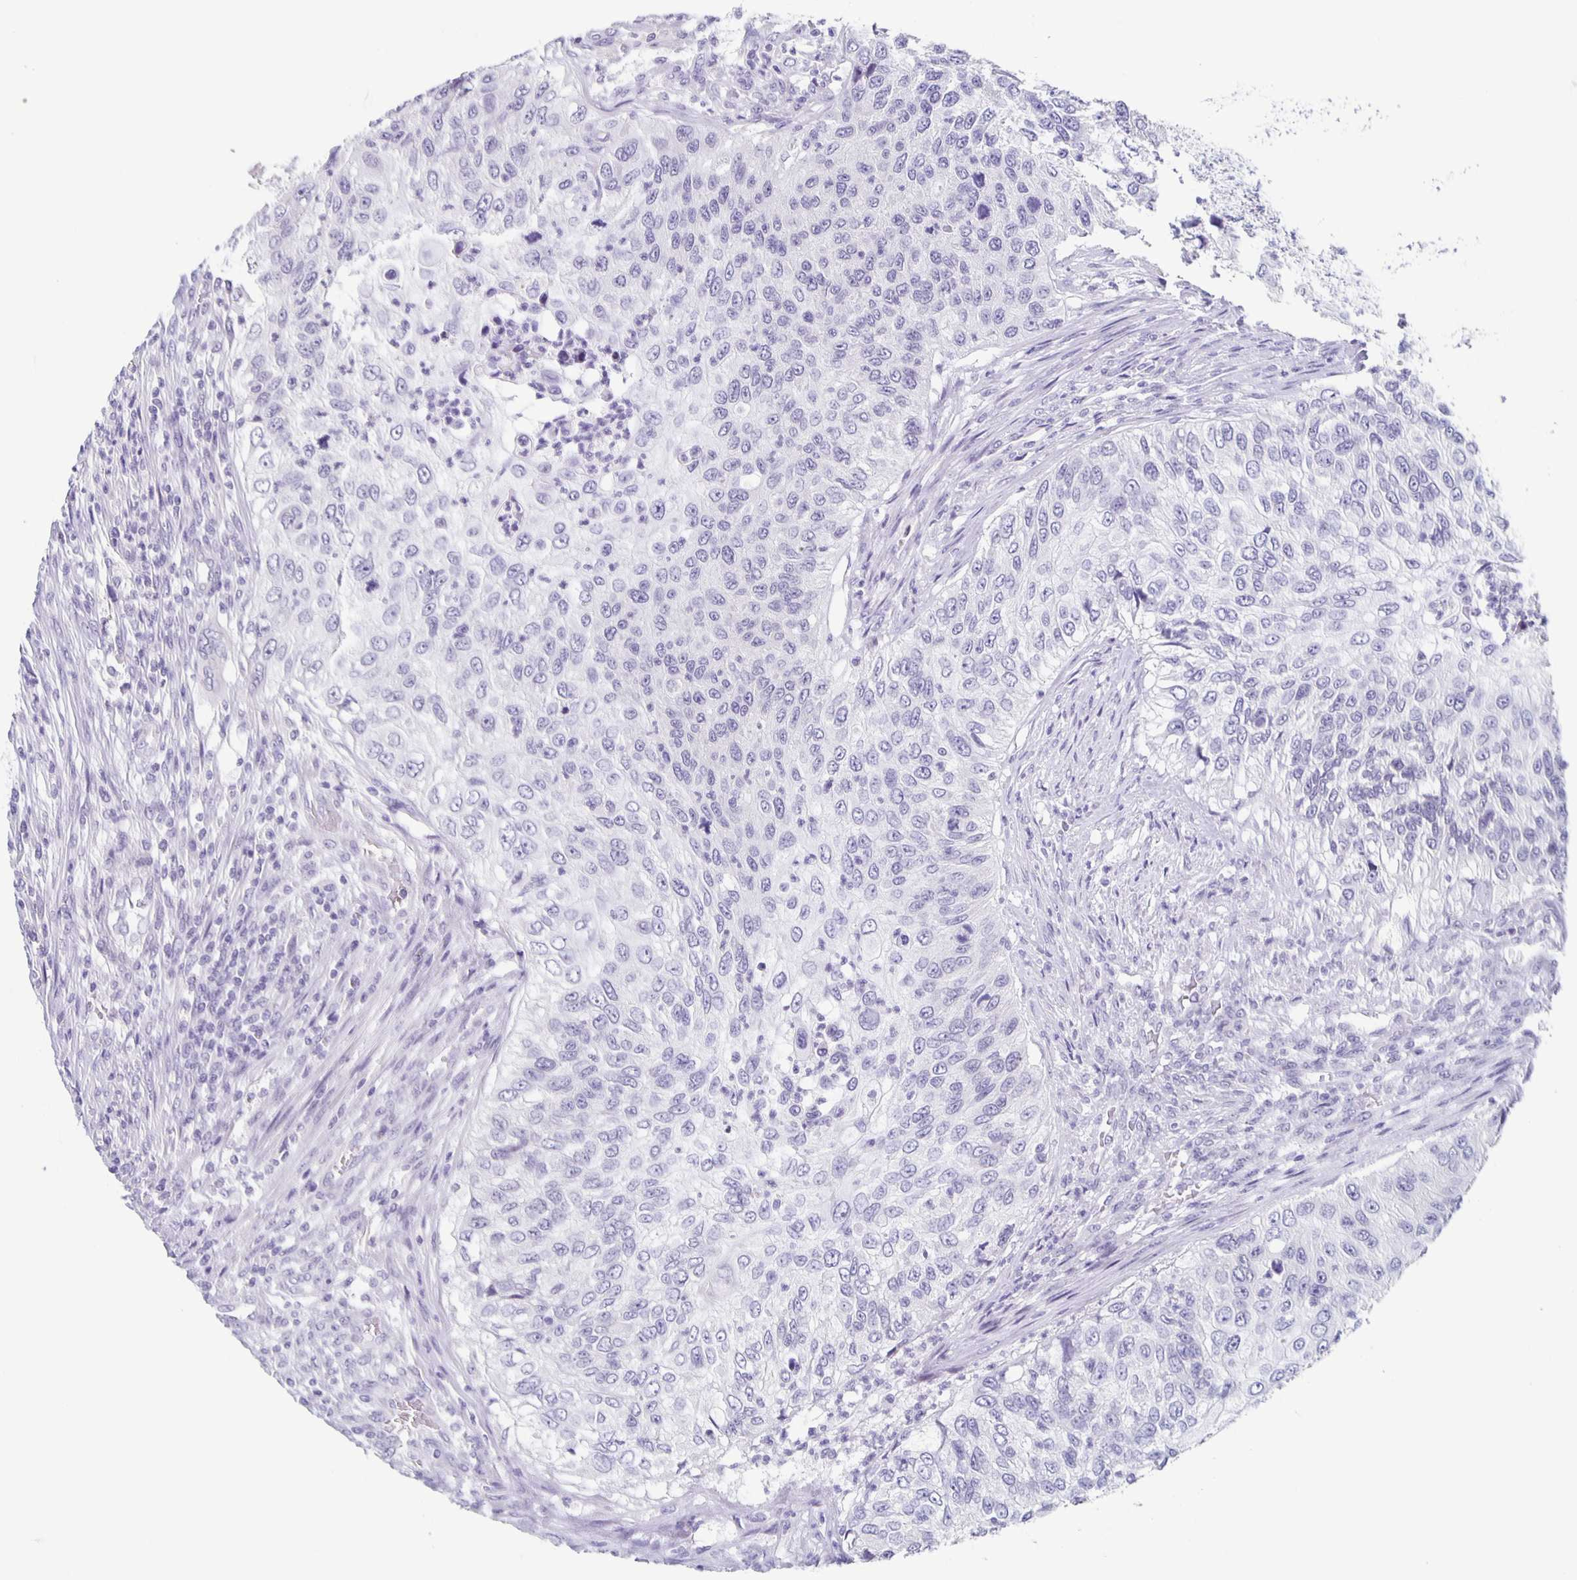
{"staining": {"intensity": "negative", "quantity": "none", "location": "none"}, "tissue": "urothelial cancer", "cell_type": "Tumor cells", "image_type": "cancer", "snomed": [{"axis": "morphology", "description": "Urothelial carcinoma, High grade"}, {"axis": "topography", "description": "Urinary bladder"}], "caption": "Urothelial cancer was stained to show a protein in brown. There is no significant positivity in tumor cells. (Stains: DAB immunohistochemistry with hematoxylin counter stain, Microscopy: brightfield microscopy at high magnification).", "gene": "CARNS1", "patient": {"sex": "female", "age": 60}}